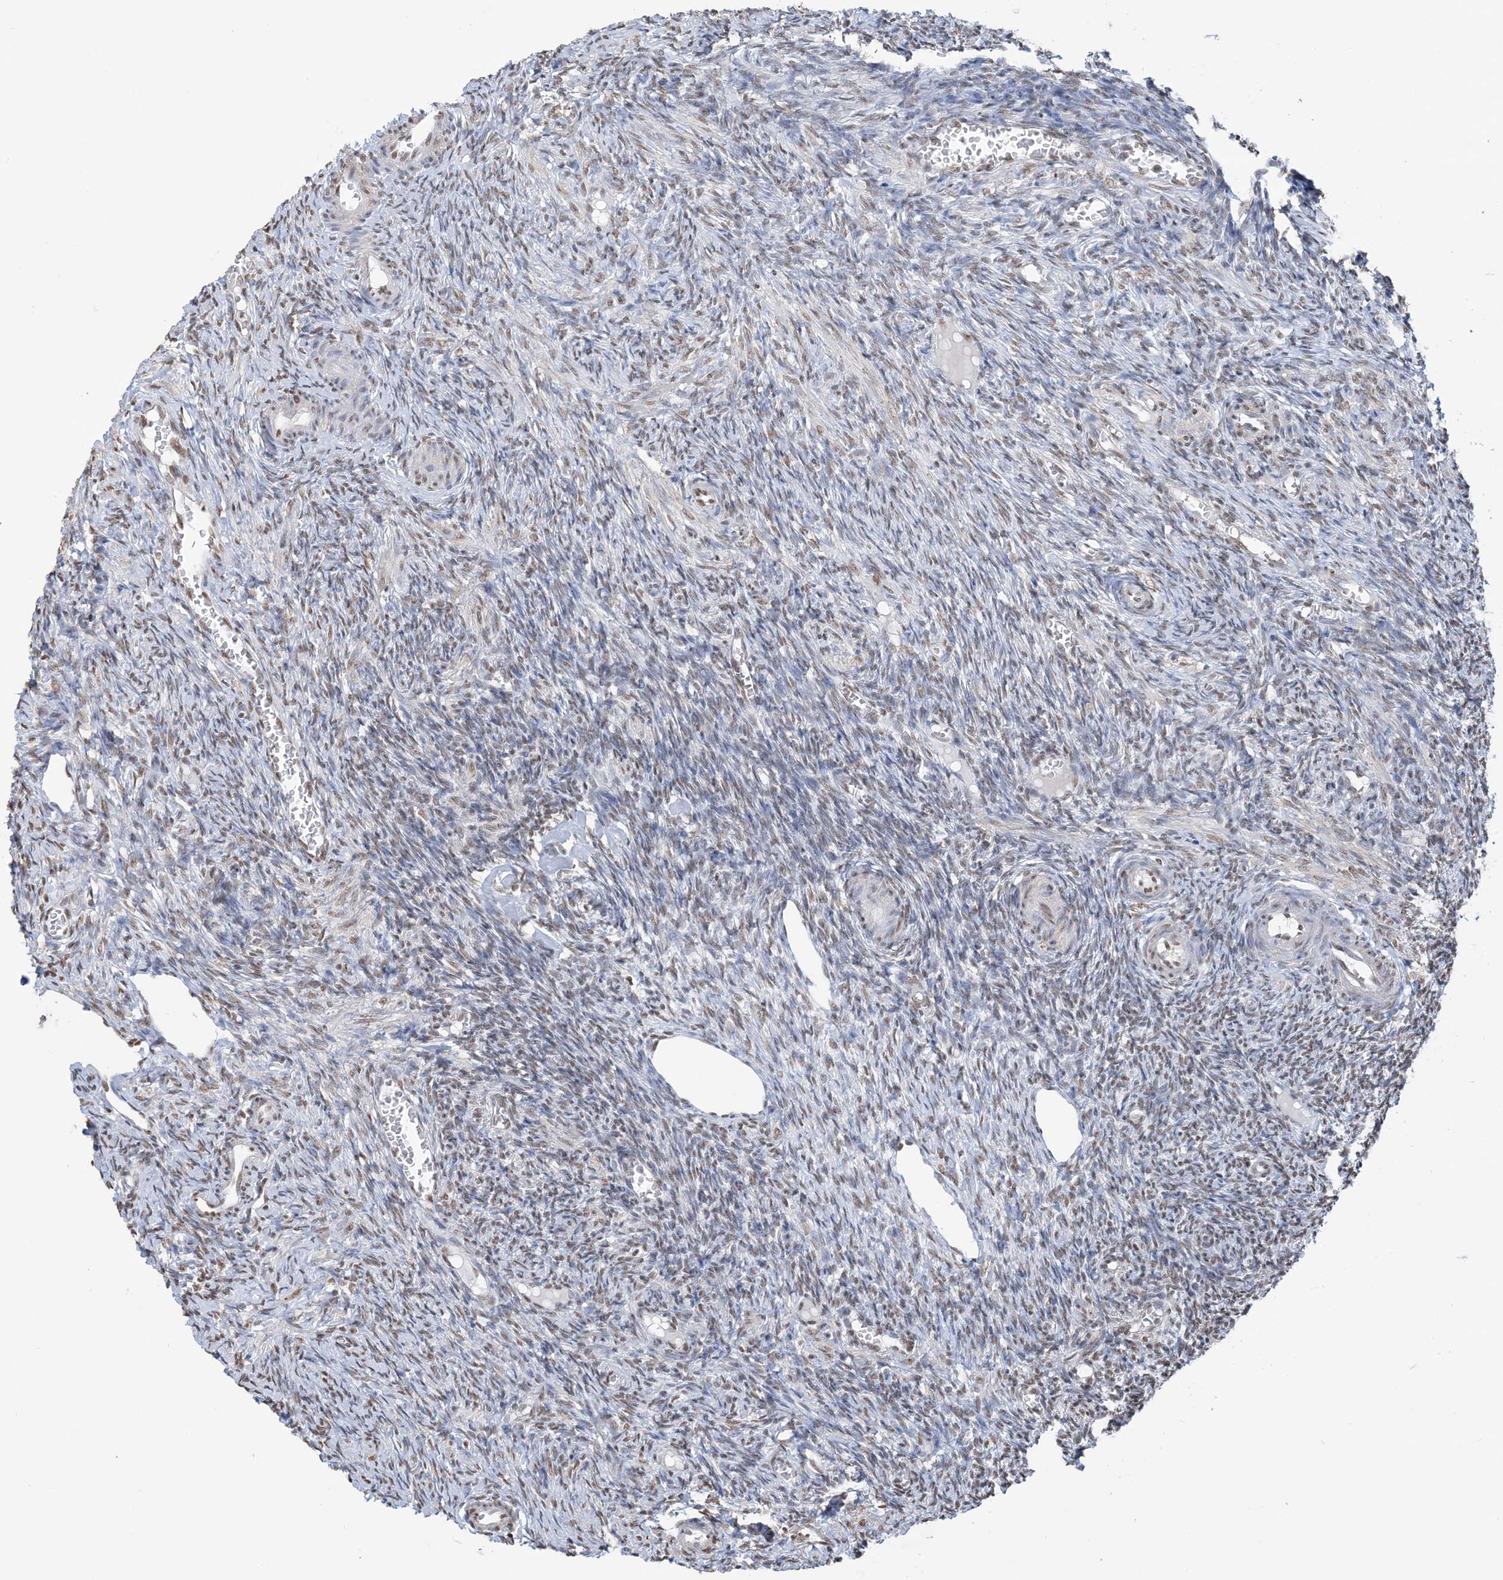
{"staining": {"intensity": "moderate", "quantity": "25%-75%", "location": "nuclear"}, "tissue": "ovary", "cell_type": "Ovarian stroma cells", "image_type": "normal", "snomed": [{"axis": "morphology", "description": "Normal tissue, NOS"}, {"axis": "topography", "description": "Ovary"}], "caption": "Ovarian stroma cells show moderate nuclear staining in about 25%-75% of cells in unremarkable ovary. Using DAB (3,3'-diaminobenzidine) (brown) and hematoxylin (blue) stains, captured at high magnification using brightfield microscopy.", "gene": "ZNF792", "patient": {"sex": "female", "age": 27}}